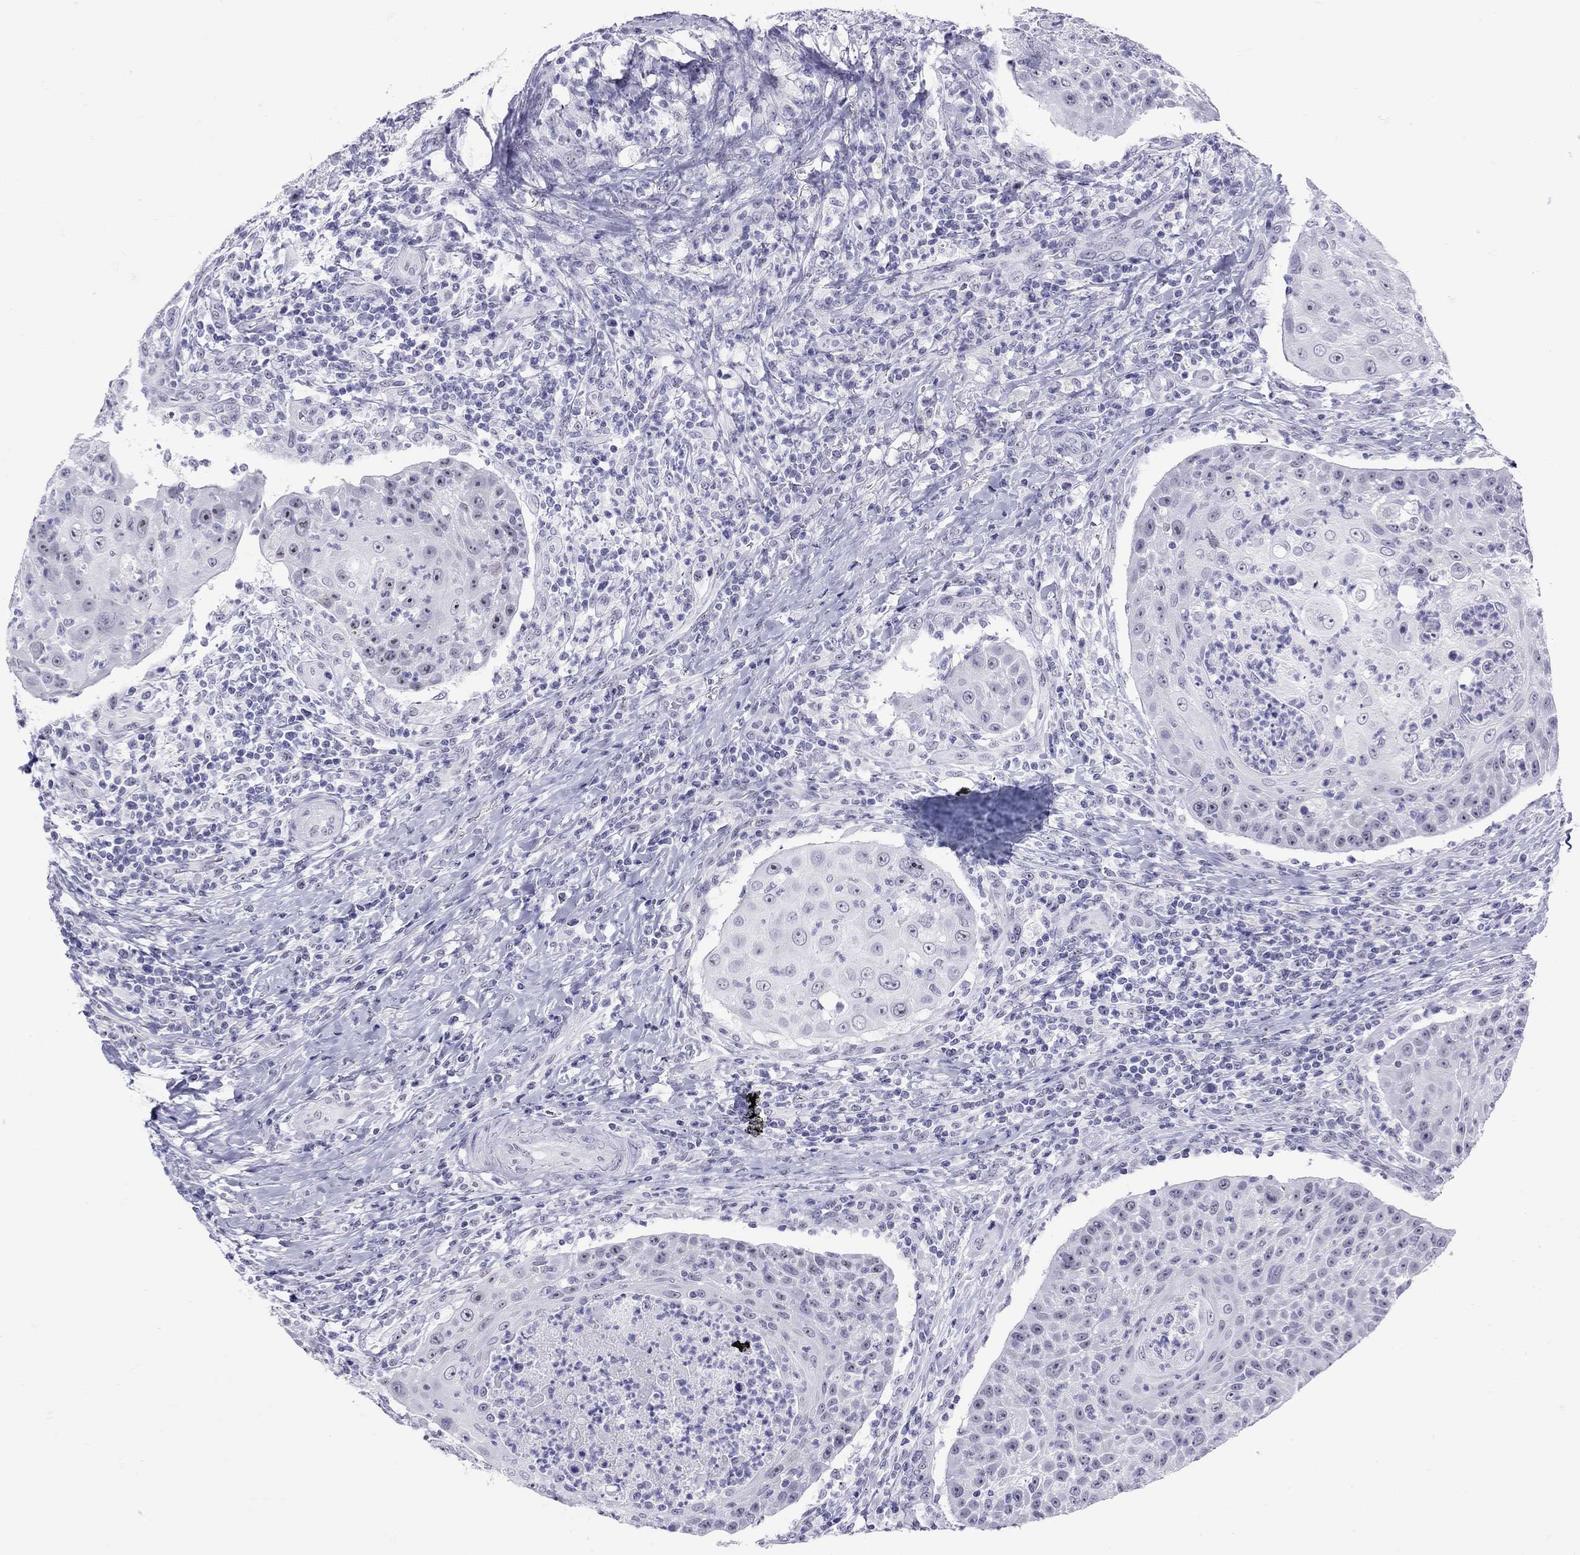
{"staining": {"intensity": "negative", "quantity": "none", "location": "none"}, "tissue": "head and neck cancer", "cell_type": "Tumor cells", "image_type": "cancer", "snomed": [{"axis": "morphology", "description": "Squamous cell carcinoma, NOS"}, {"axis": "topography", "description": "Head-Neck"}], "caption": "The immunohistochemistry histopathology image has no significant staining in tumor cells of squamous cell carcinoma (head and neck) tissue.", "gene": "LYAR", "patient": {"sex": "male", "age": 69}}